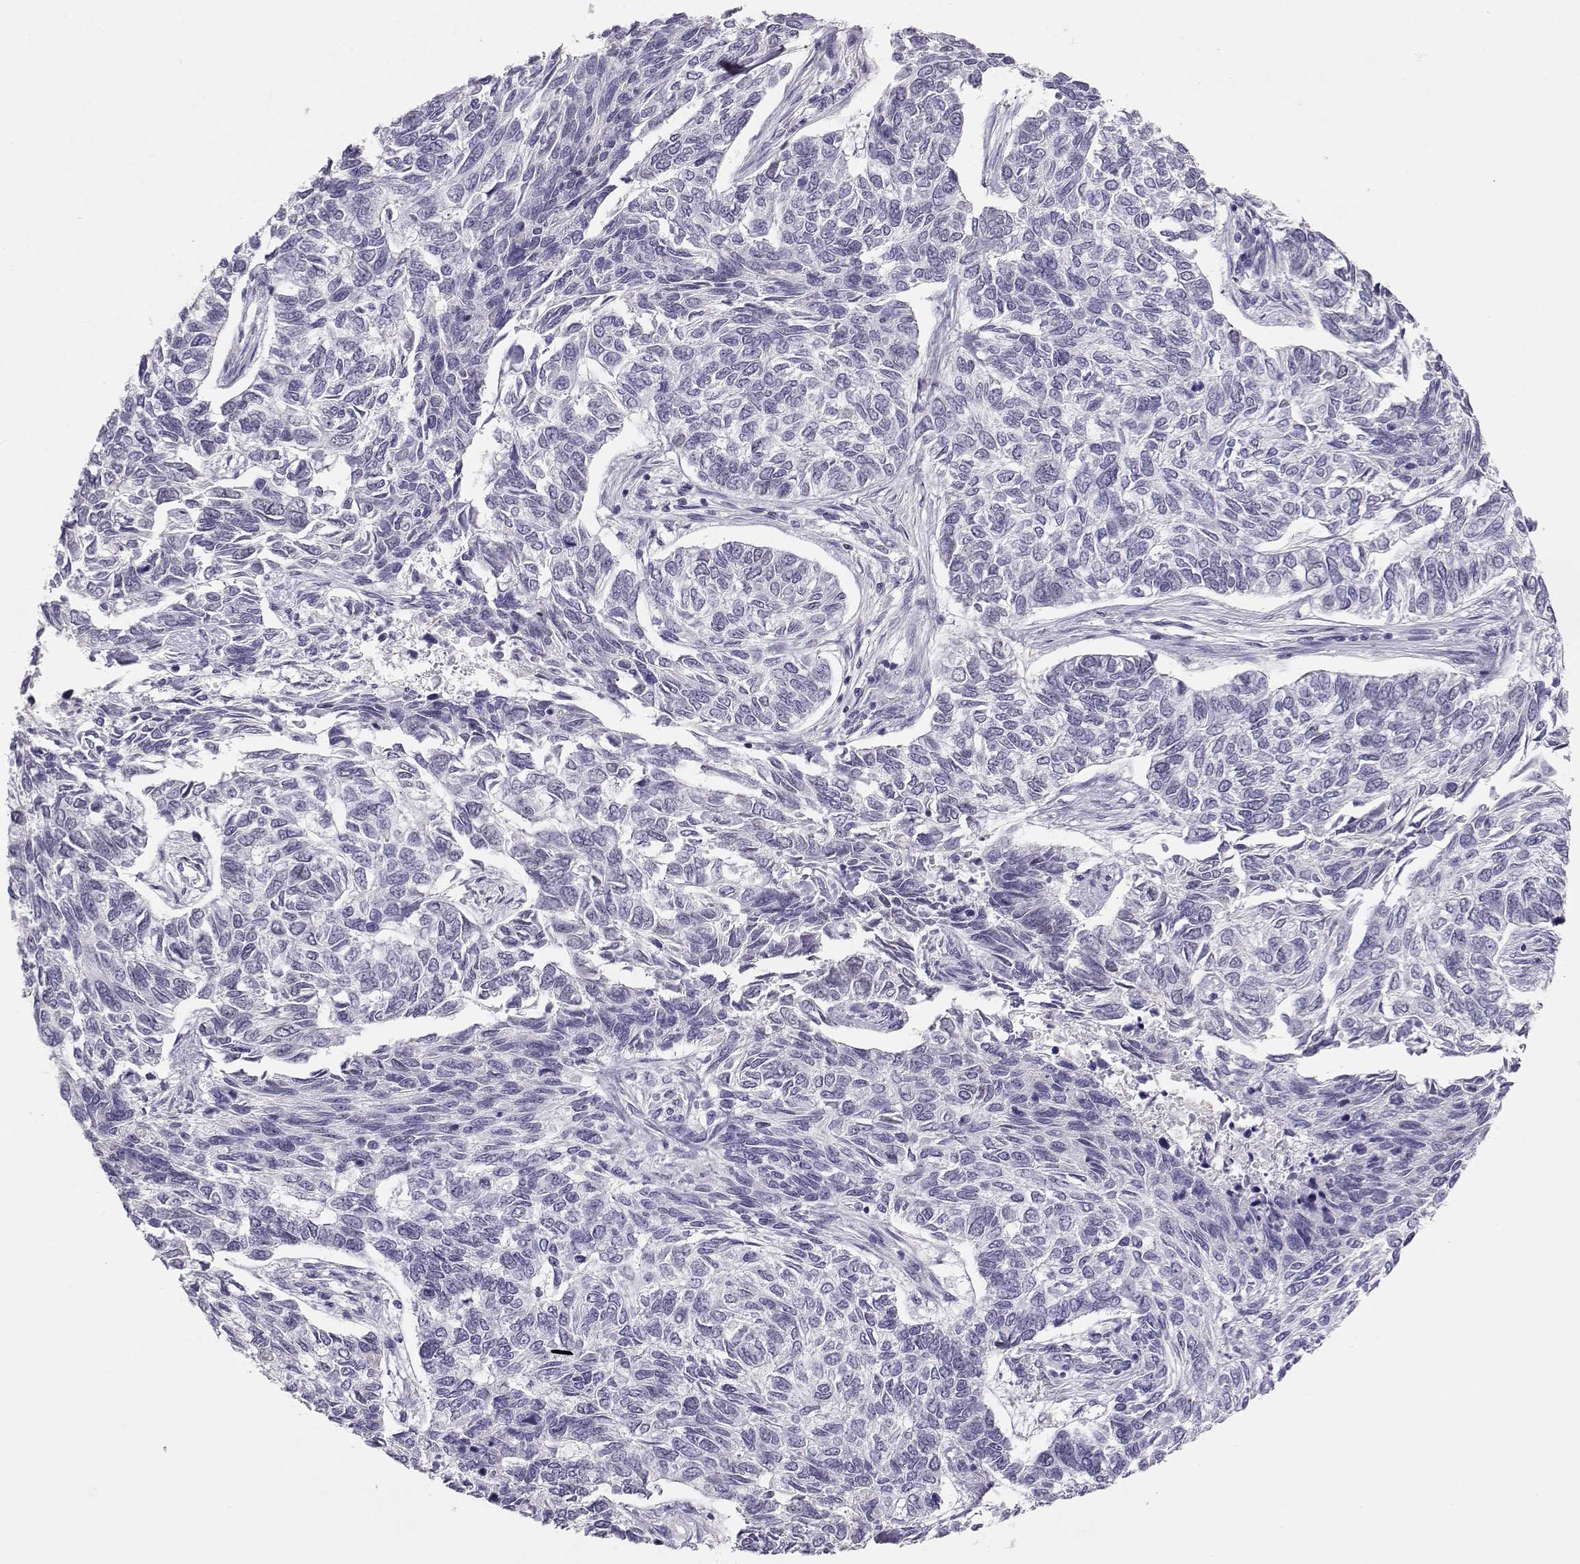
{"staining": {"intensity": "negative", "quantity": "none", "location": "none"}, "tissue": "skin cancer", "cell_type": "Tumor cells", "image_type": "cancer", "snomed": [{"axis": "morphology", "description": "Basal cell carcinoma"}, {"axis": "topography", "description": "Skin"}], "caption": "Immunohistochemical staining of basal cell carcinoma (skin) reveals no significant positivity in tumor cells.", "gene": "OPN5", "patient": {"sex": "female", "age": 65}}